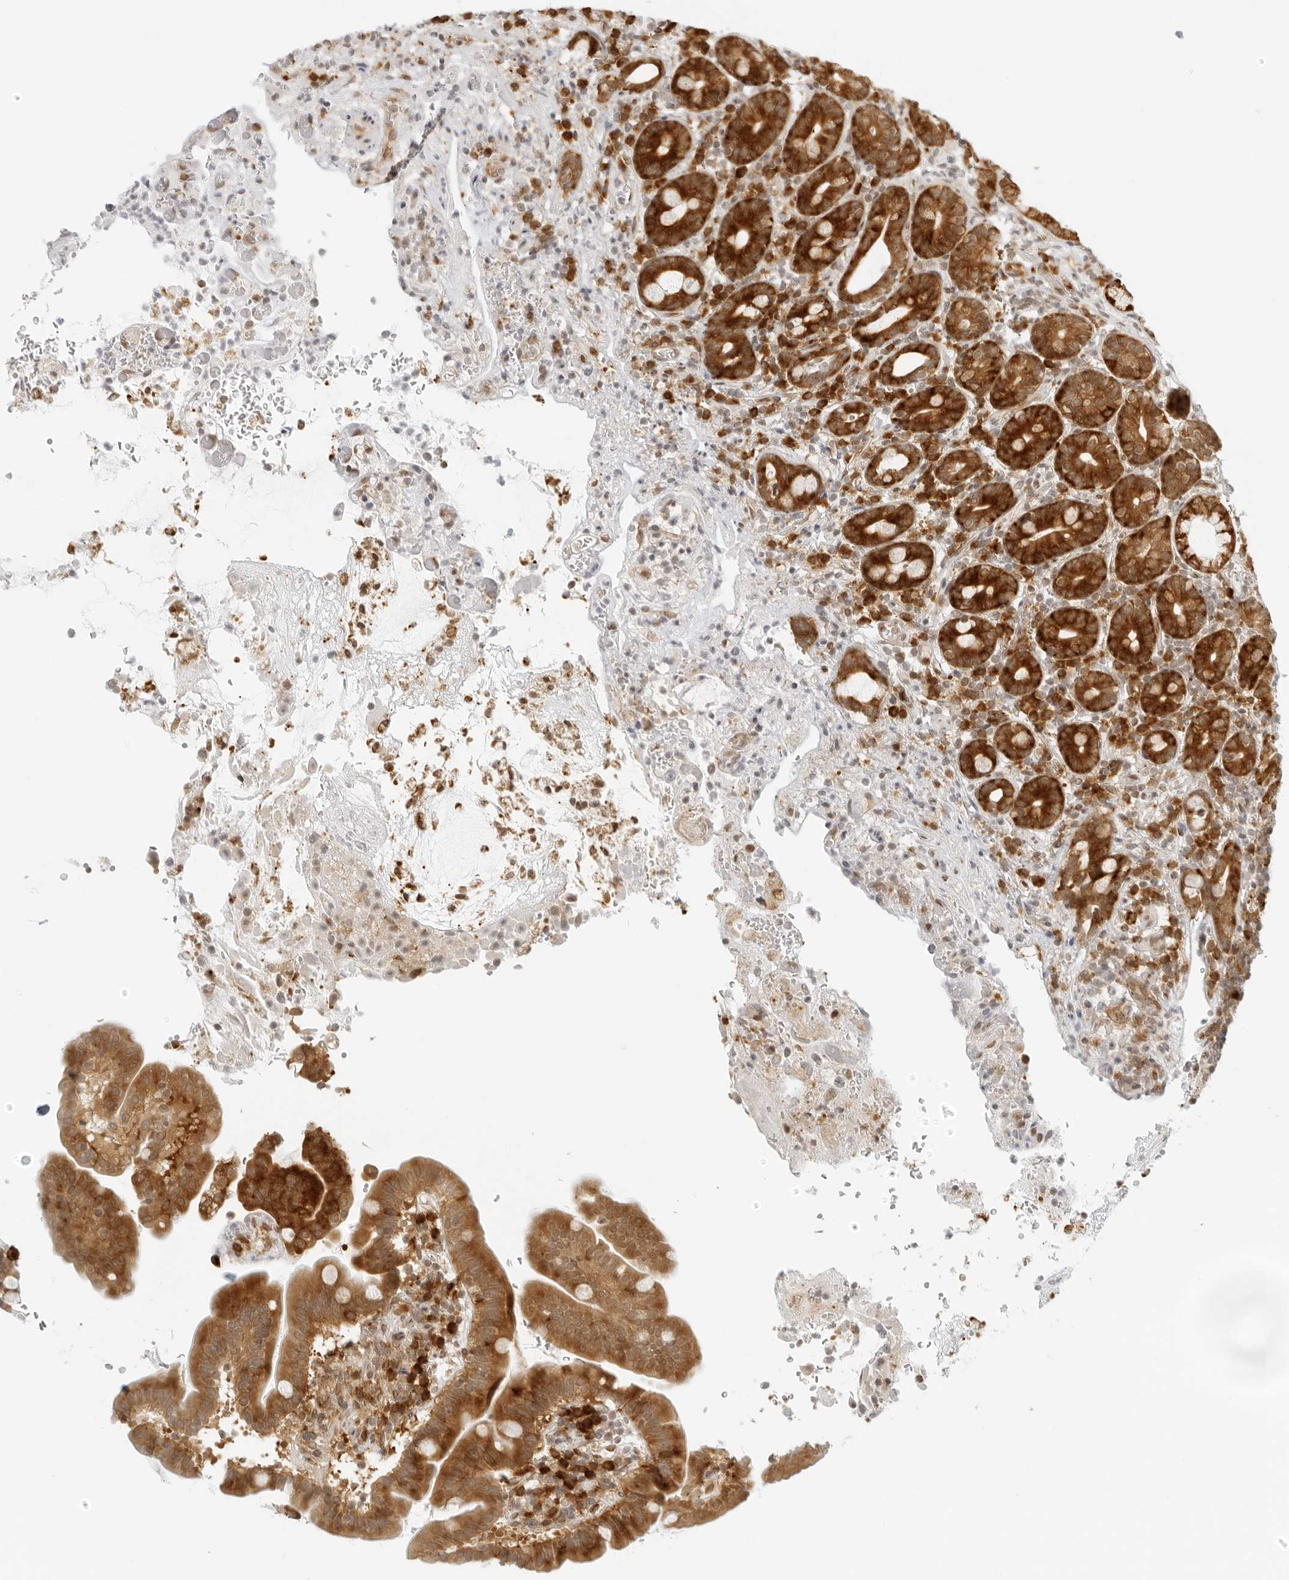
{"staining": {"intensity": "strong", "quantity": ">75%", "location": "cytoplasmic/membranous"}, "tissue": "duodenum", "cell_type": "Glandular cells", "image_type": "normal", "snomed": [{"axis": "morphology", "description": "Normal tissue, NOS"}, {"axis": "topography", "description": "Duodenum"}], "caption": "Protein expression analysis of normal duodenum exhibits strong cytoplasmic/membranous expression in approximately >75% of glandular cells. The staining was performed using DAB (3,3'-diaminobenzidine) to visualize the protein expression in brown, while the nuclei were stained in blue with hematoxylin (Magnification: 20x).", "gene": "EIF4G1", "patient": {"sex": "male", "age": 54}}